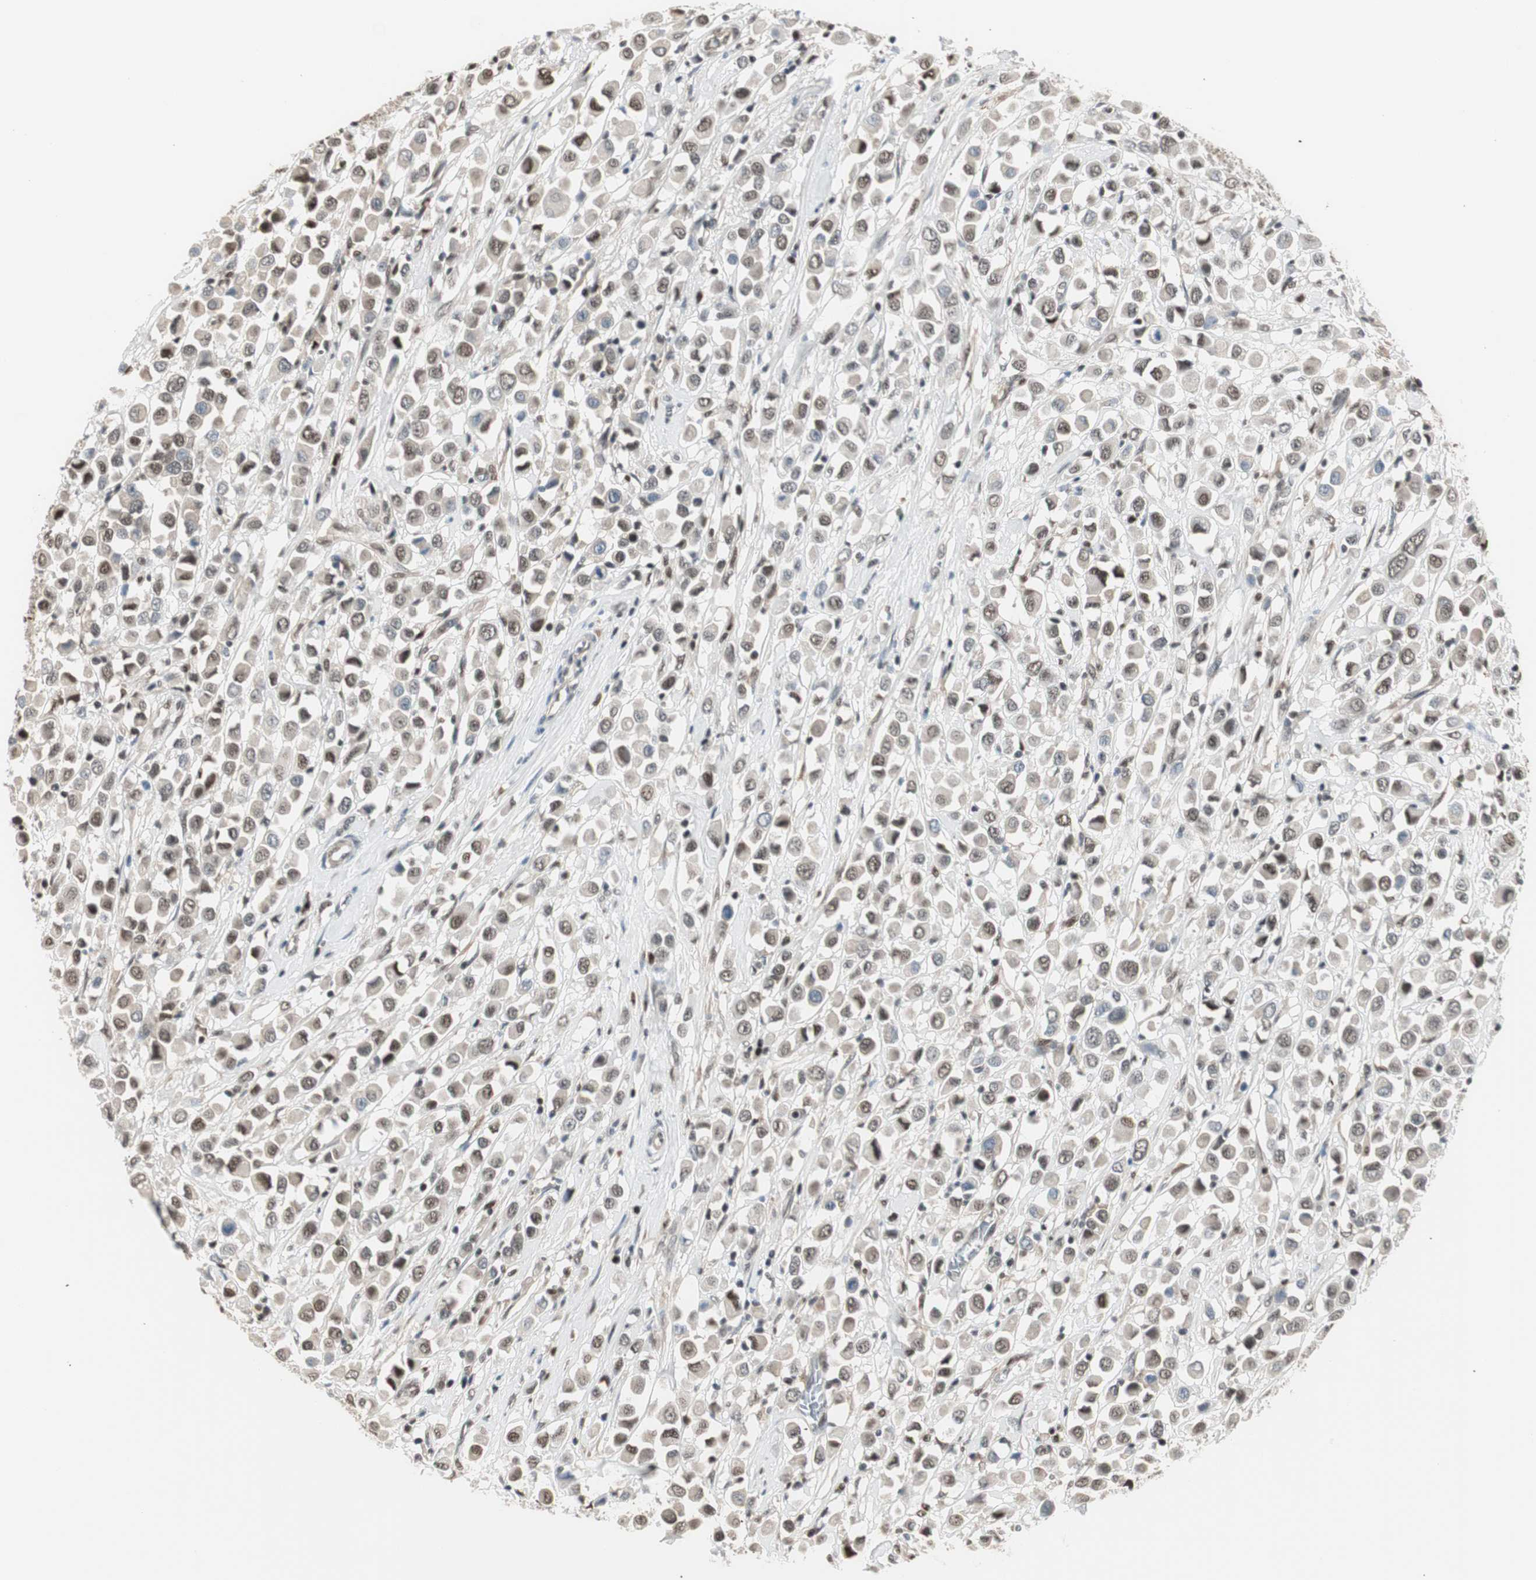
{"staining": {"intensity": "moderate", "quantity": "25%-75%", "location": "nuclear"}, "tissue": "breast cancer", "cell_type": "Tumor cells", "image_type": "cancer", "snomed": [{"axis": "morphology", "description": "Duct carcinoma"}, {"axis": "topography", "description": "Breast"}], "caption": "Protein positivity by immunohistochemistry exhibits moderate nuclear positivity in approximately 25%-75% of tumor cells in breast intraductal carcinoma.", "gene": "LONP2", "patient": {"sex": "female", "age": 61}}